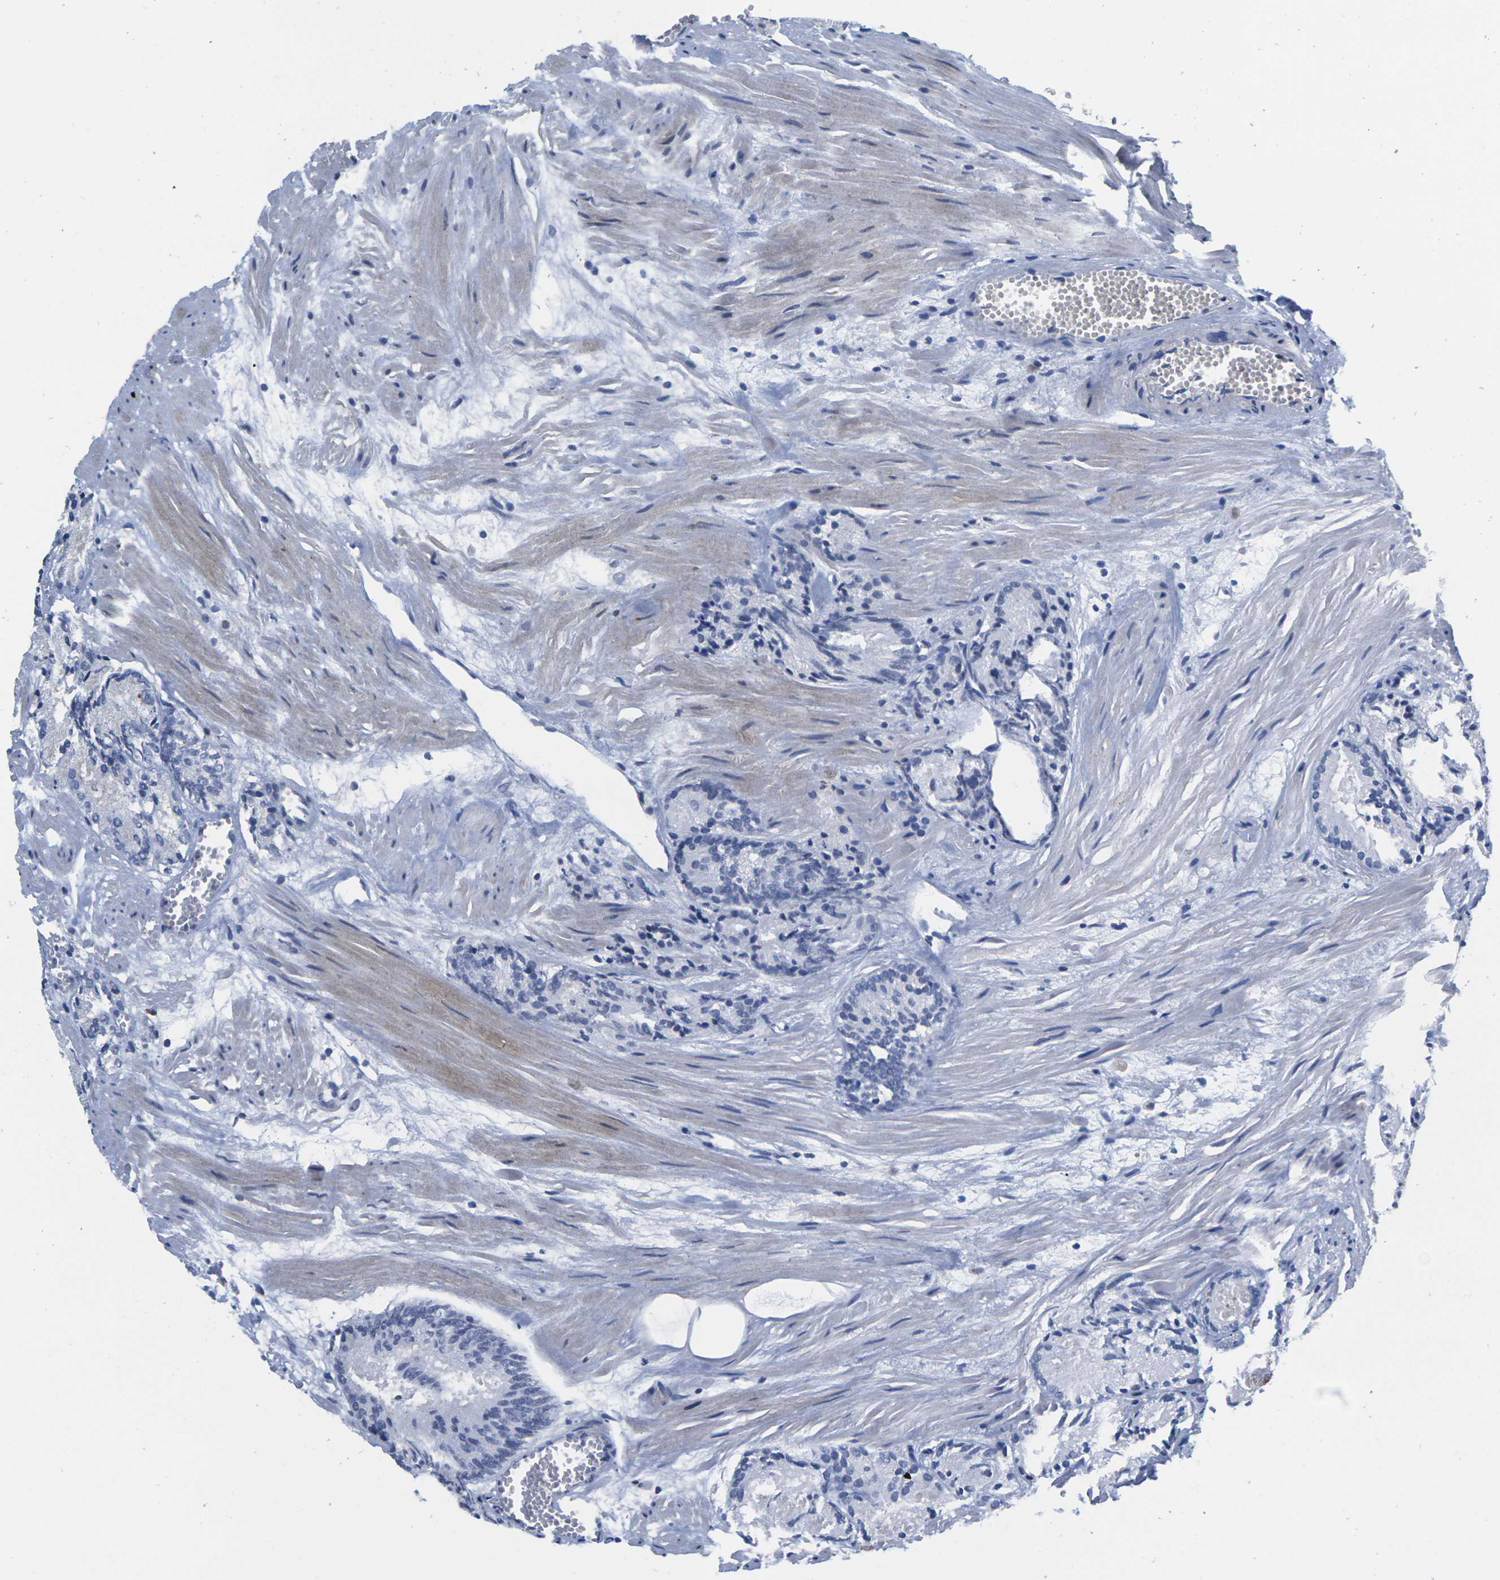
{"staining": {"intensity": "weak", "quantity": "25%-75%", "location": "cytoplasmic/membranous"}, "tissue": "prostate cancer", "cell_type": "Tumor cells", "image_type": "cancer", "snomed": [{"axis": "morphology", "description": "Adenocarcinoma, Low grade"}, {"axis": "topography", "description": "Prostate"}], "caption": "Prostate adenocarcinoma (low-grade) tissue reveals weak cytoplasmic/membranous positivity in approximately 25%-75% of tumor cells, visualized by immunohistochemistry.", "gene": "IQGAP1", "patient": {"sex": "male", "age": 72}}